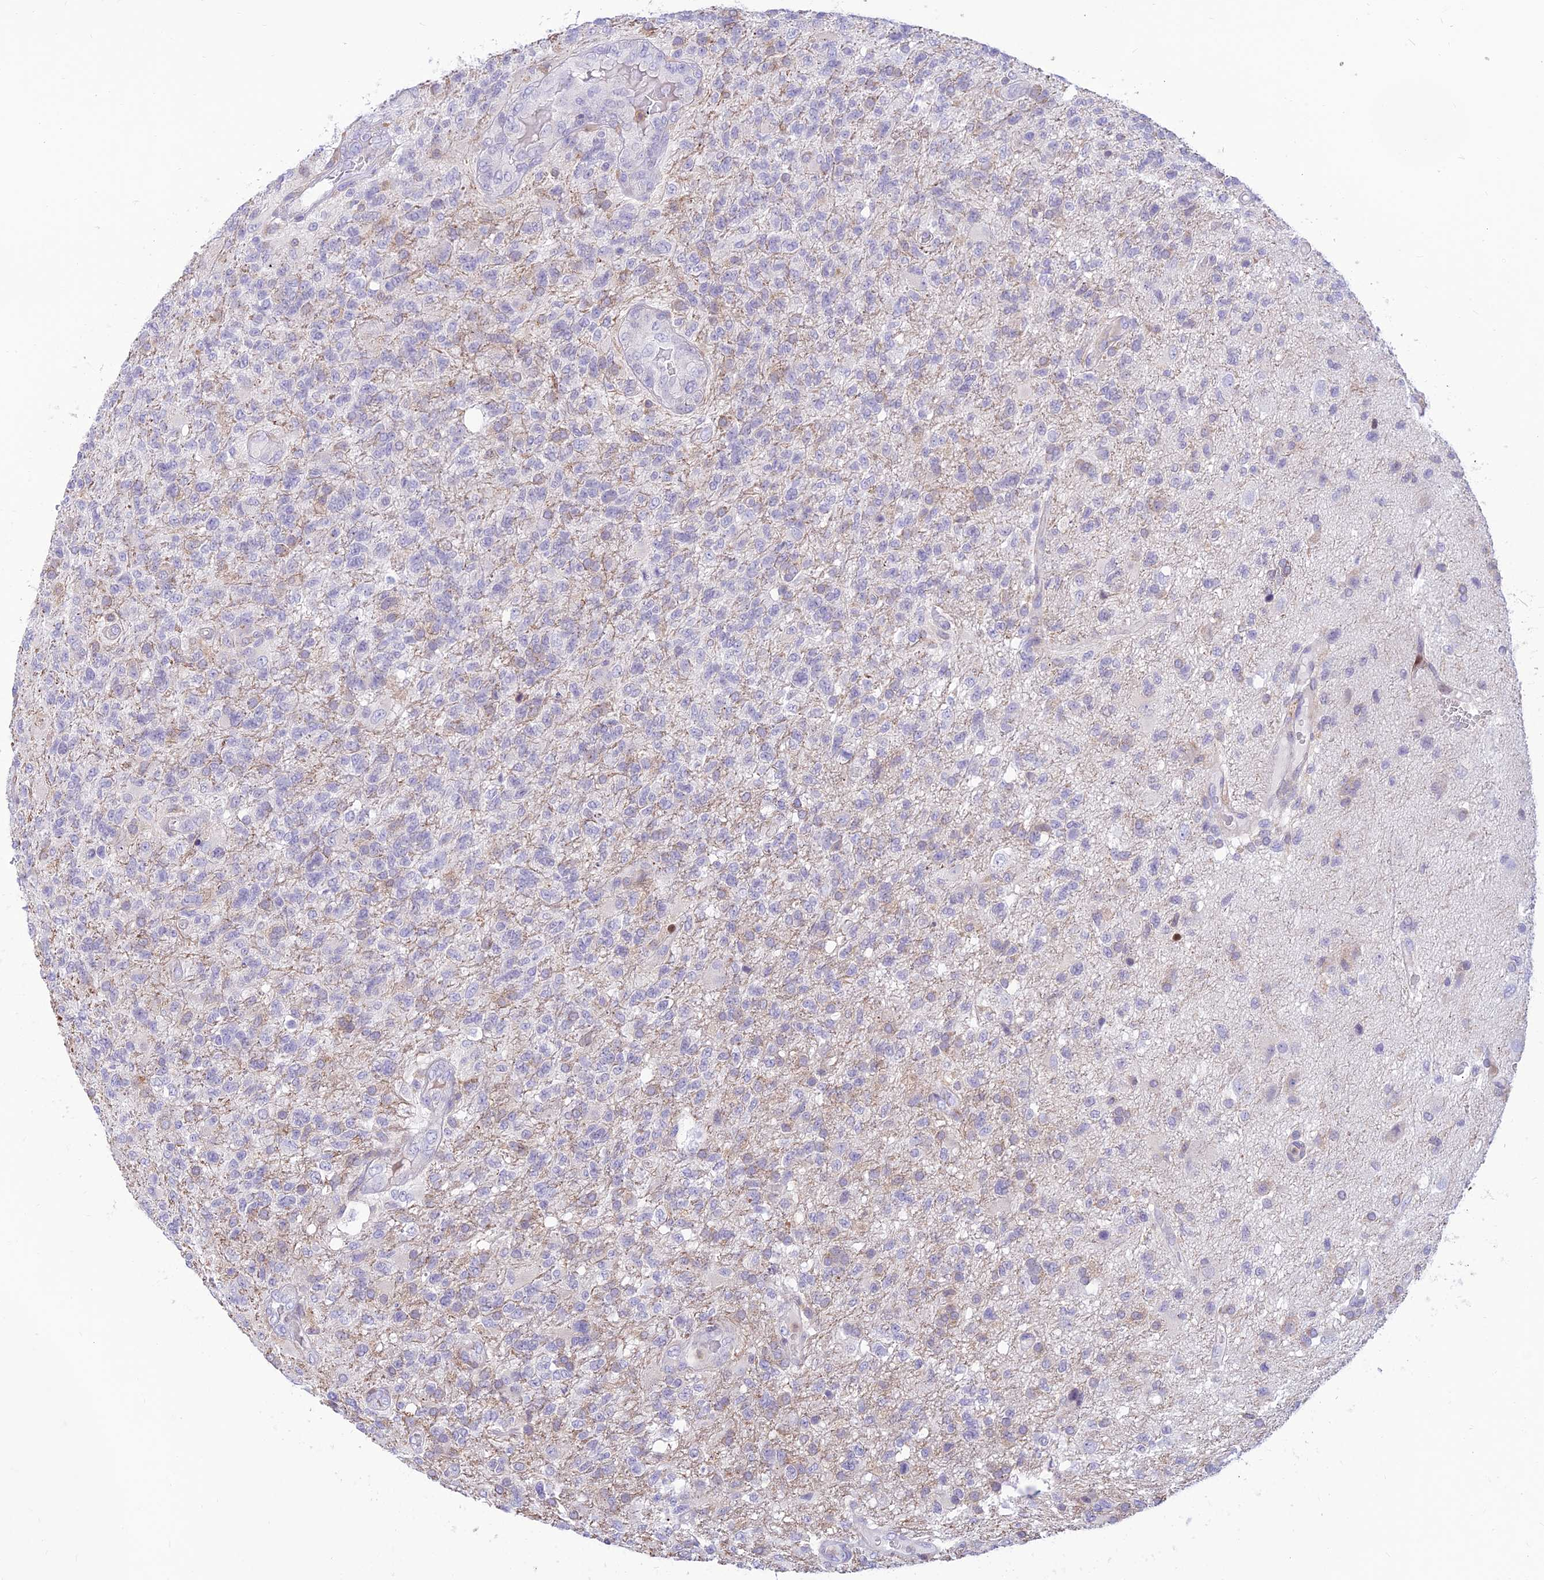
{"staining": {"intensity": "negative", "quantity": "none", "location": "none"}, "tissue": "glioma", "cell_type": "Tumor cells", "image_type": "cancer", "snomed": [{"axis": "morphology", "description": "Glioma, malignant, High grade"}, {"axis": "topography", "description": "Brain"}], "caption": "Micrograph shows no protein staining in tumor cells of malignant glioma (high-grade) tissue.", "gene": "FAM186B", "patient": {"sex": "male", "age": 56}}